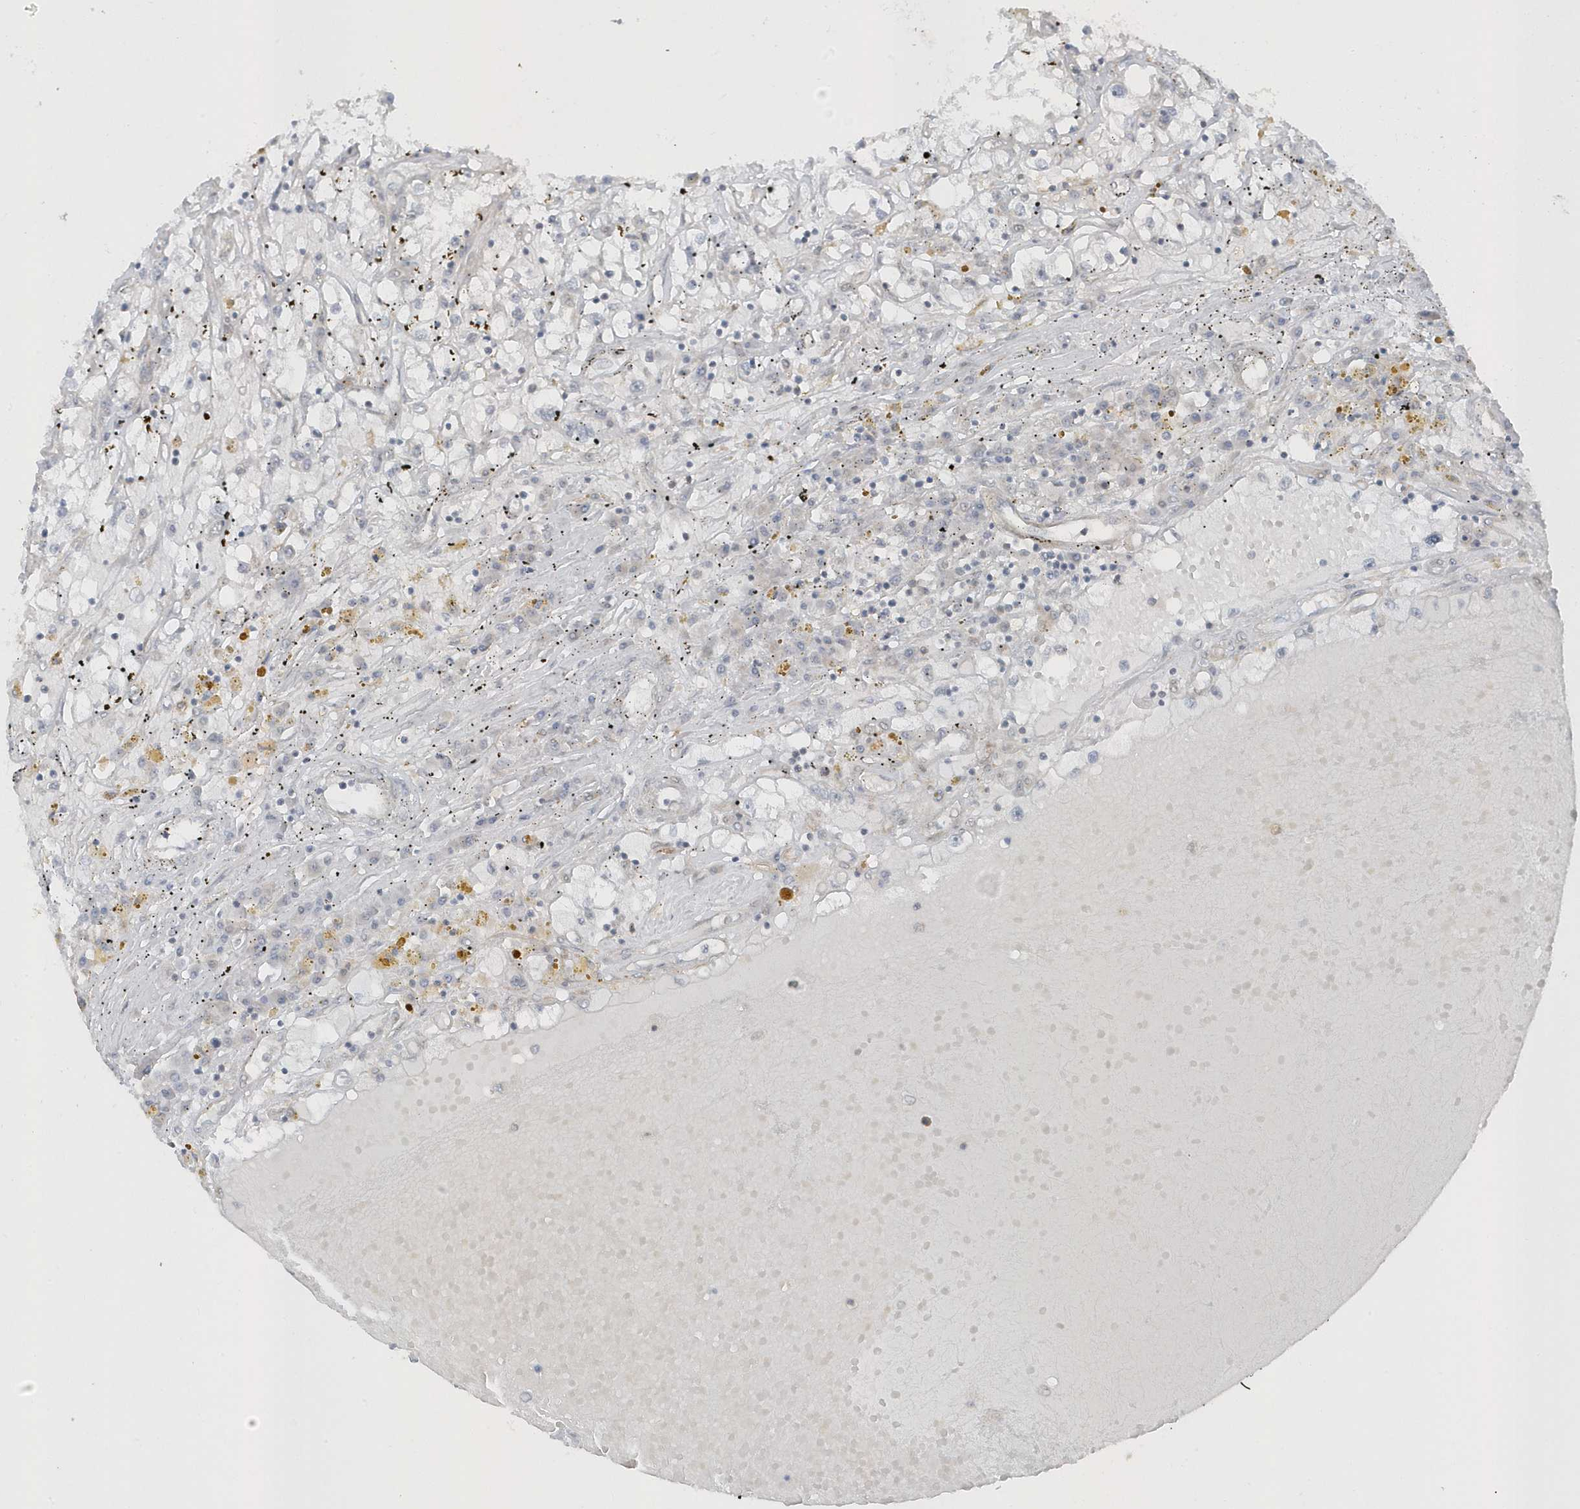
{"staining": {"intensity": "negative", "quantity": "none", "location": "none"}, "tissue": "renal cancer", "cell_type": "Tumor cells", "image_type": "cancer", "snomed": [{"axis": "morphology", "description": "Adenocarcinoma, NOS"}, {"axis": "topography", "description": "Kidney"}], "caption": "DAB immunohistochemical staining of renal cancer demonstrates no significant expression in tumor cells.", "gene": "PARD3B", "patient": {"sex": "male", "age": 56}}